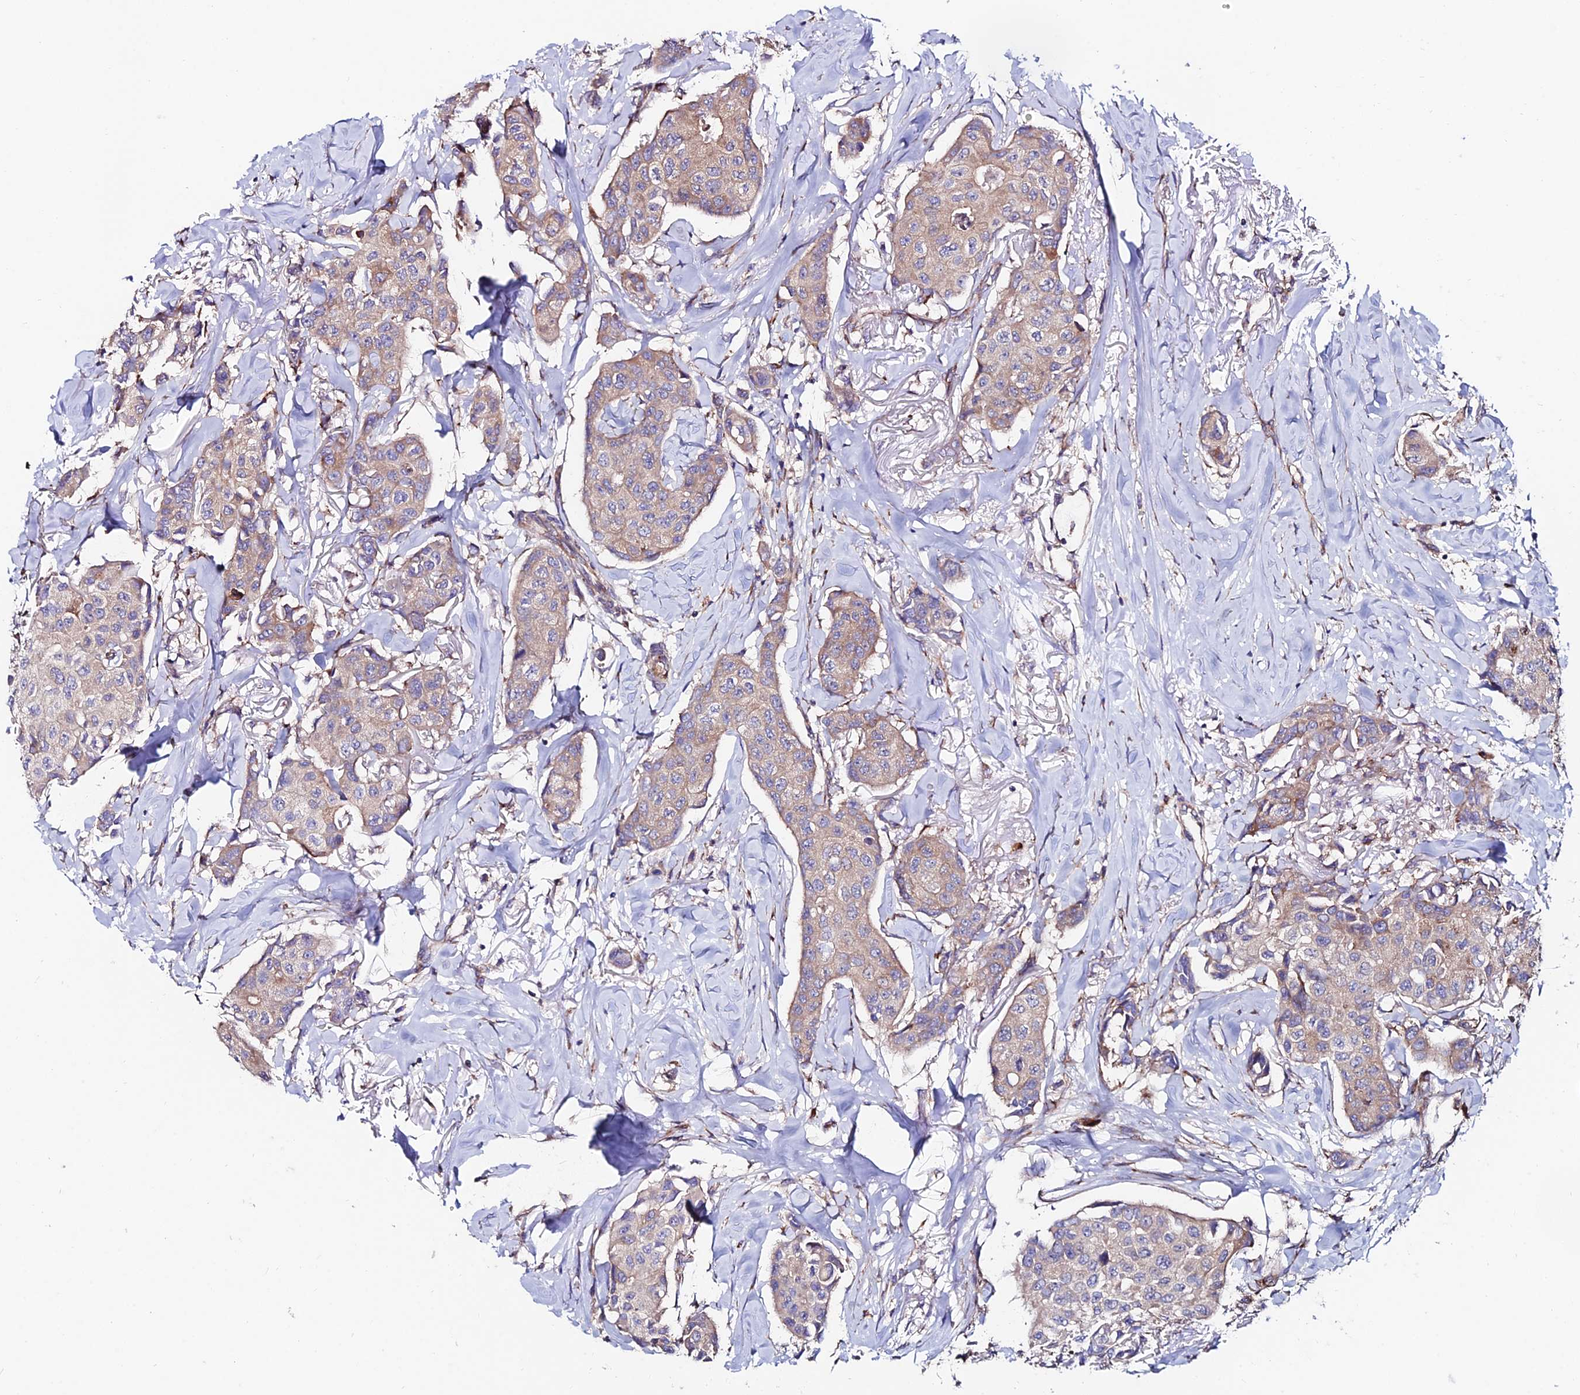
{"staining": {"intensity": "weak", "quantity": "25%-75%", "location": "cytoplasmic/membranous"}, "tissue": "breast cancer", "cell_type": "Tumor cells", "image_type": "cancer", "snomed": [{"axis": "morphology", "description": "Duct carcinoma"}, {"axis": "topography", "description": "Breast"}], "caption": "DAB (3,3'-diaminobenzidine) immunohistochemical staining of human invasive ductal carcinoma (breast) demonstrates weak cytoplasmic/membranous protein positivity in about 25%-75% of tumor cells. (DAB (3,3'-diaminobenzidine) IHC with brightfield microscopy, high magnification).", "gene": "EIF3K", "patient": {"sex": "female", "age": 80}}